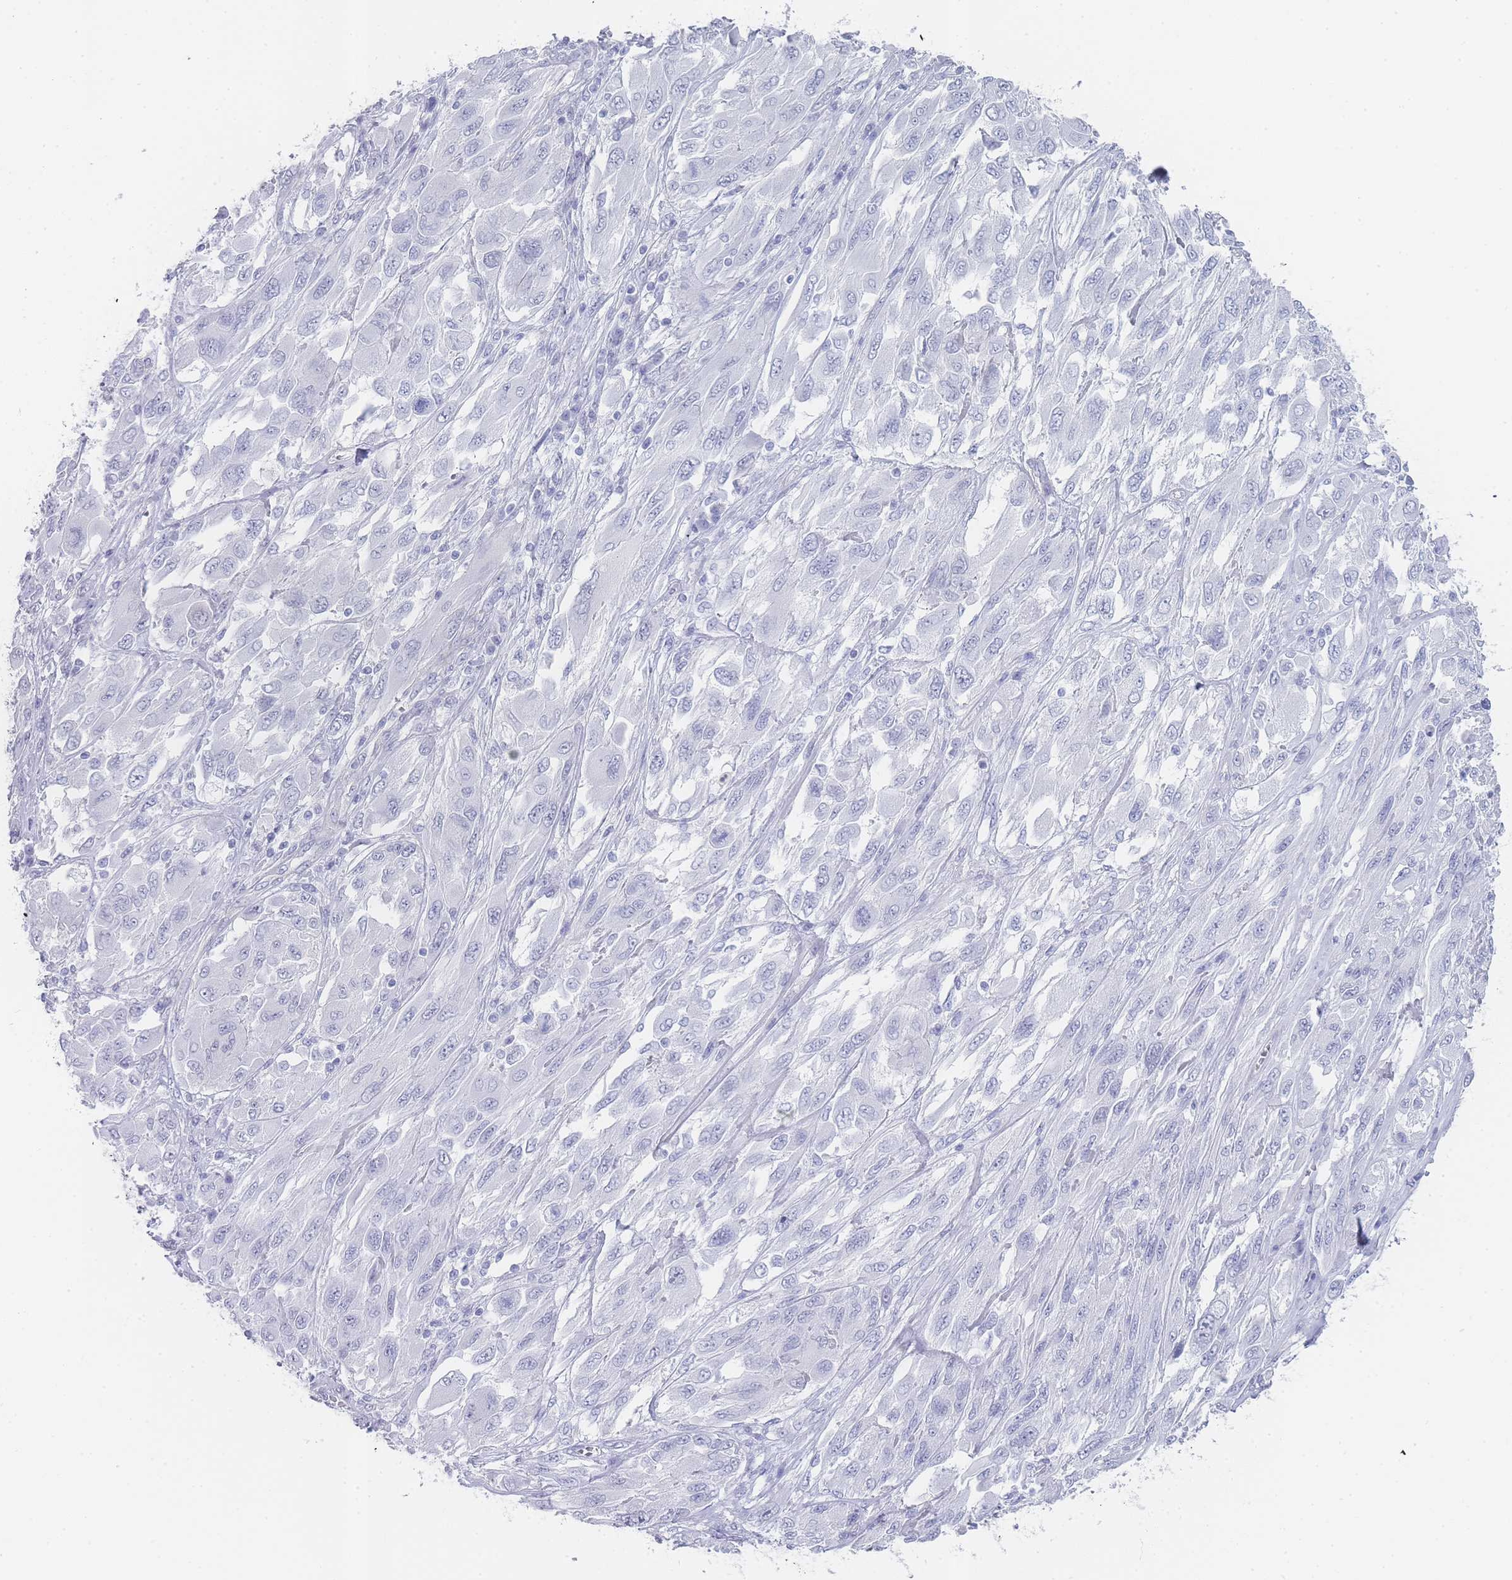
{"staining": {"intensity": "negative", "quantity": "none", "location": "none"}, "tissue": "melanoma", "cell_type": "Tumor cells", "image_type": "cancer", "snomed": [{"axis": "morphology", "description": "Malignant melanoma, NOS"}, {"axis": "topography", "description": "Skin"}], "caption": "Human melanoma stained for a protein using IHC exhibits no staining in tumor cells.", "gene": "IMPG1", "patient": {"sex": "female", "age": 91}}